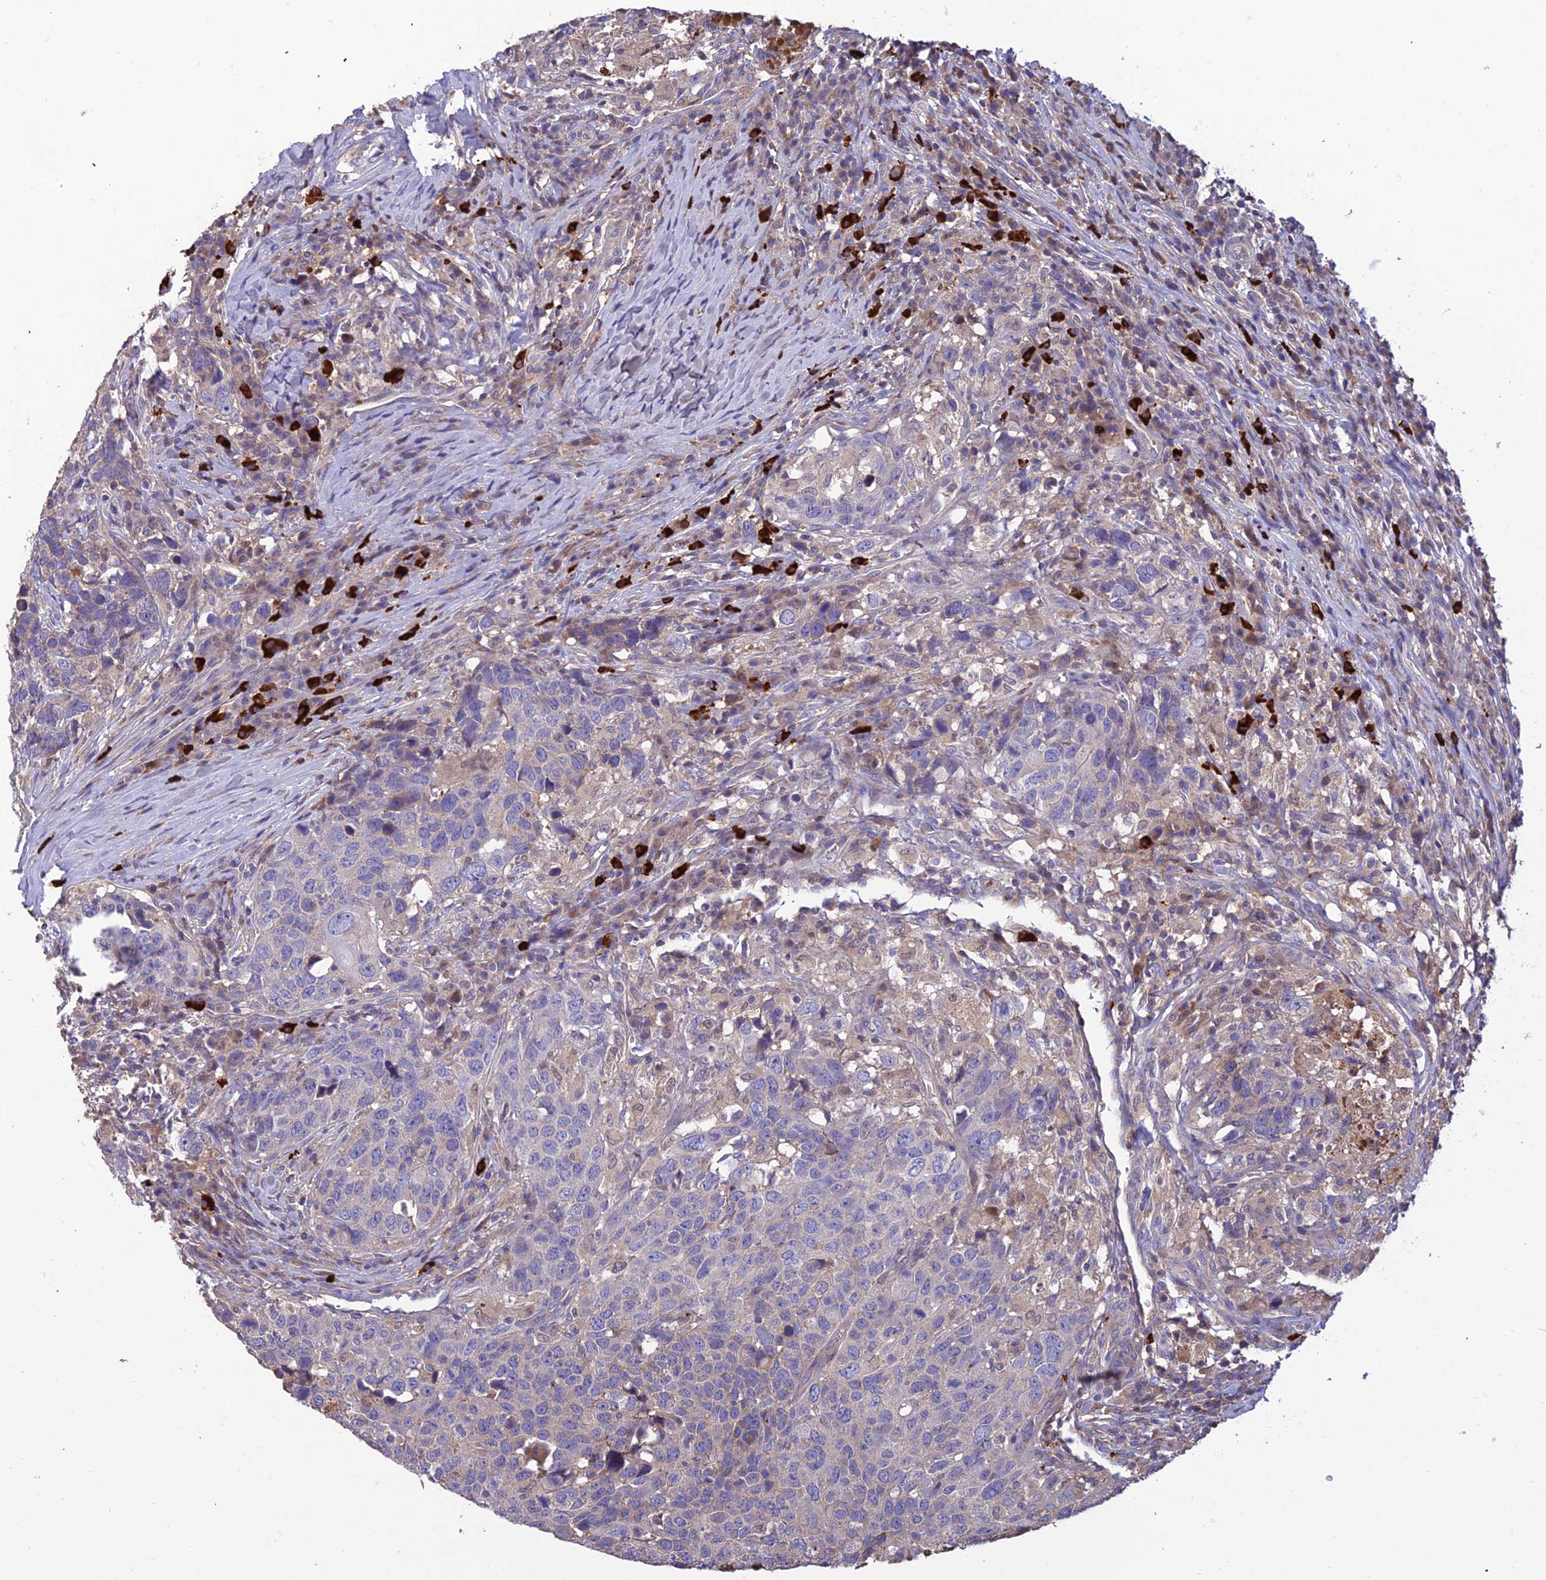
{"staining": {"intensity": "weak", "quantity": "<25%", "location": "cytoplasmic/membranous"}, "tissue": "head and neck cancer", "cell_type": "Tumor cells", "image_type": "cancer", "snomed": [{"axis": "morphology", "description": "Squamous cell carcinoma, NOS"}, {"axis": "topography", "description": "Head-Neck"}], "caption": "The histopathology image reveals no staining of tumor cells in head and neck cancer.", "gene": "MIOS", "patient": {"sex": "male", "age": 66}}